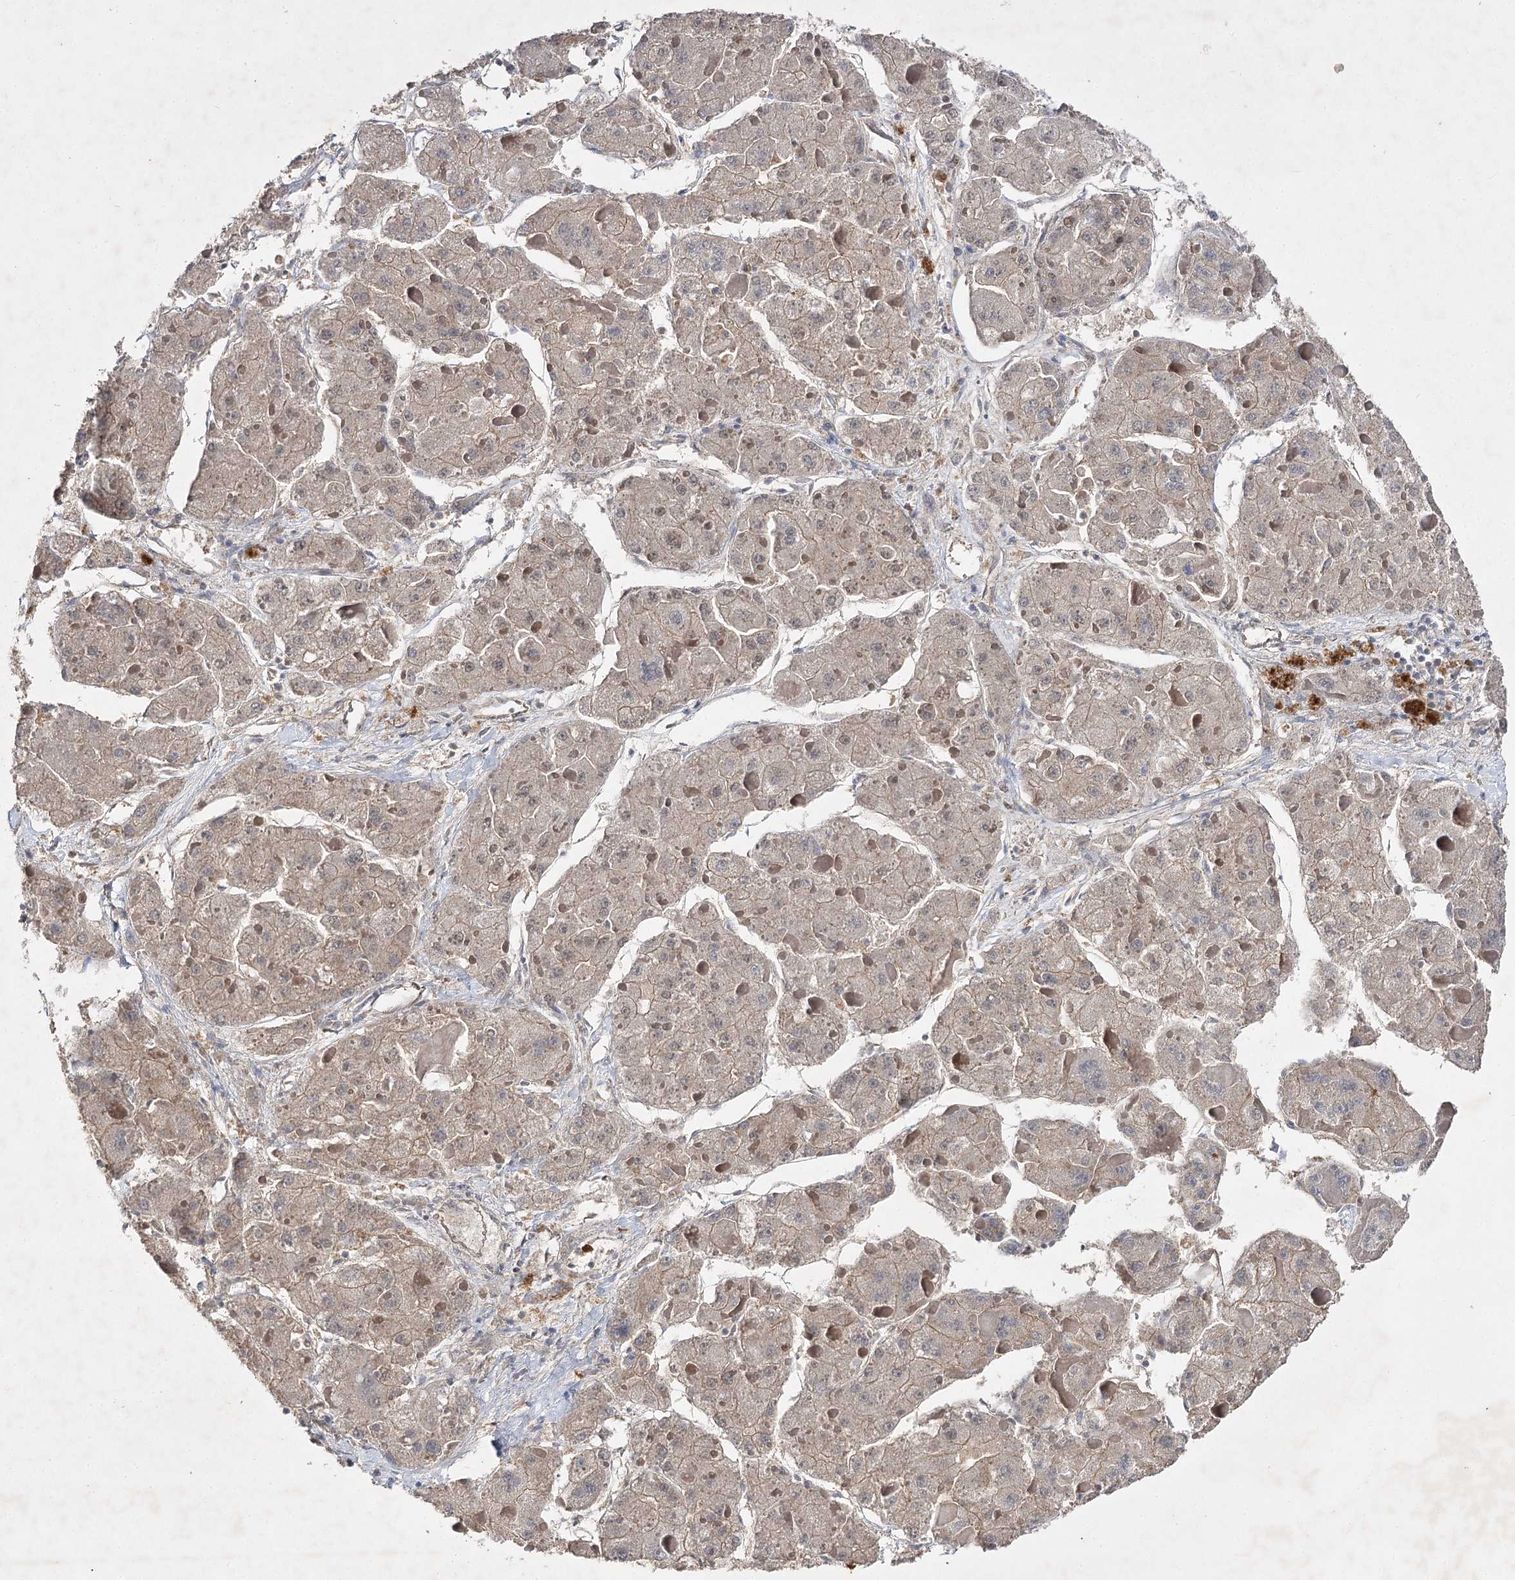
{"staining": {"intensity": "weak", "quantity": "<25%", "location": "cytoplasmic/membranous"}, "tissue": "liver cancer", "cell_type": "Tumor cells", "image_type": "cancer", "snomed": [{"axis": "morphology", "description": "Carcinoma, Hepatocellular, NOS"}, {"axis": "topography", "description": "Liver"}], "caption": "IHC of human liver cancer exhibits no staining in tumor cells.", "gene": "BCR", "patient": {"sex": "female", "age": 73}}